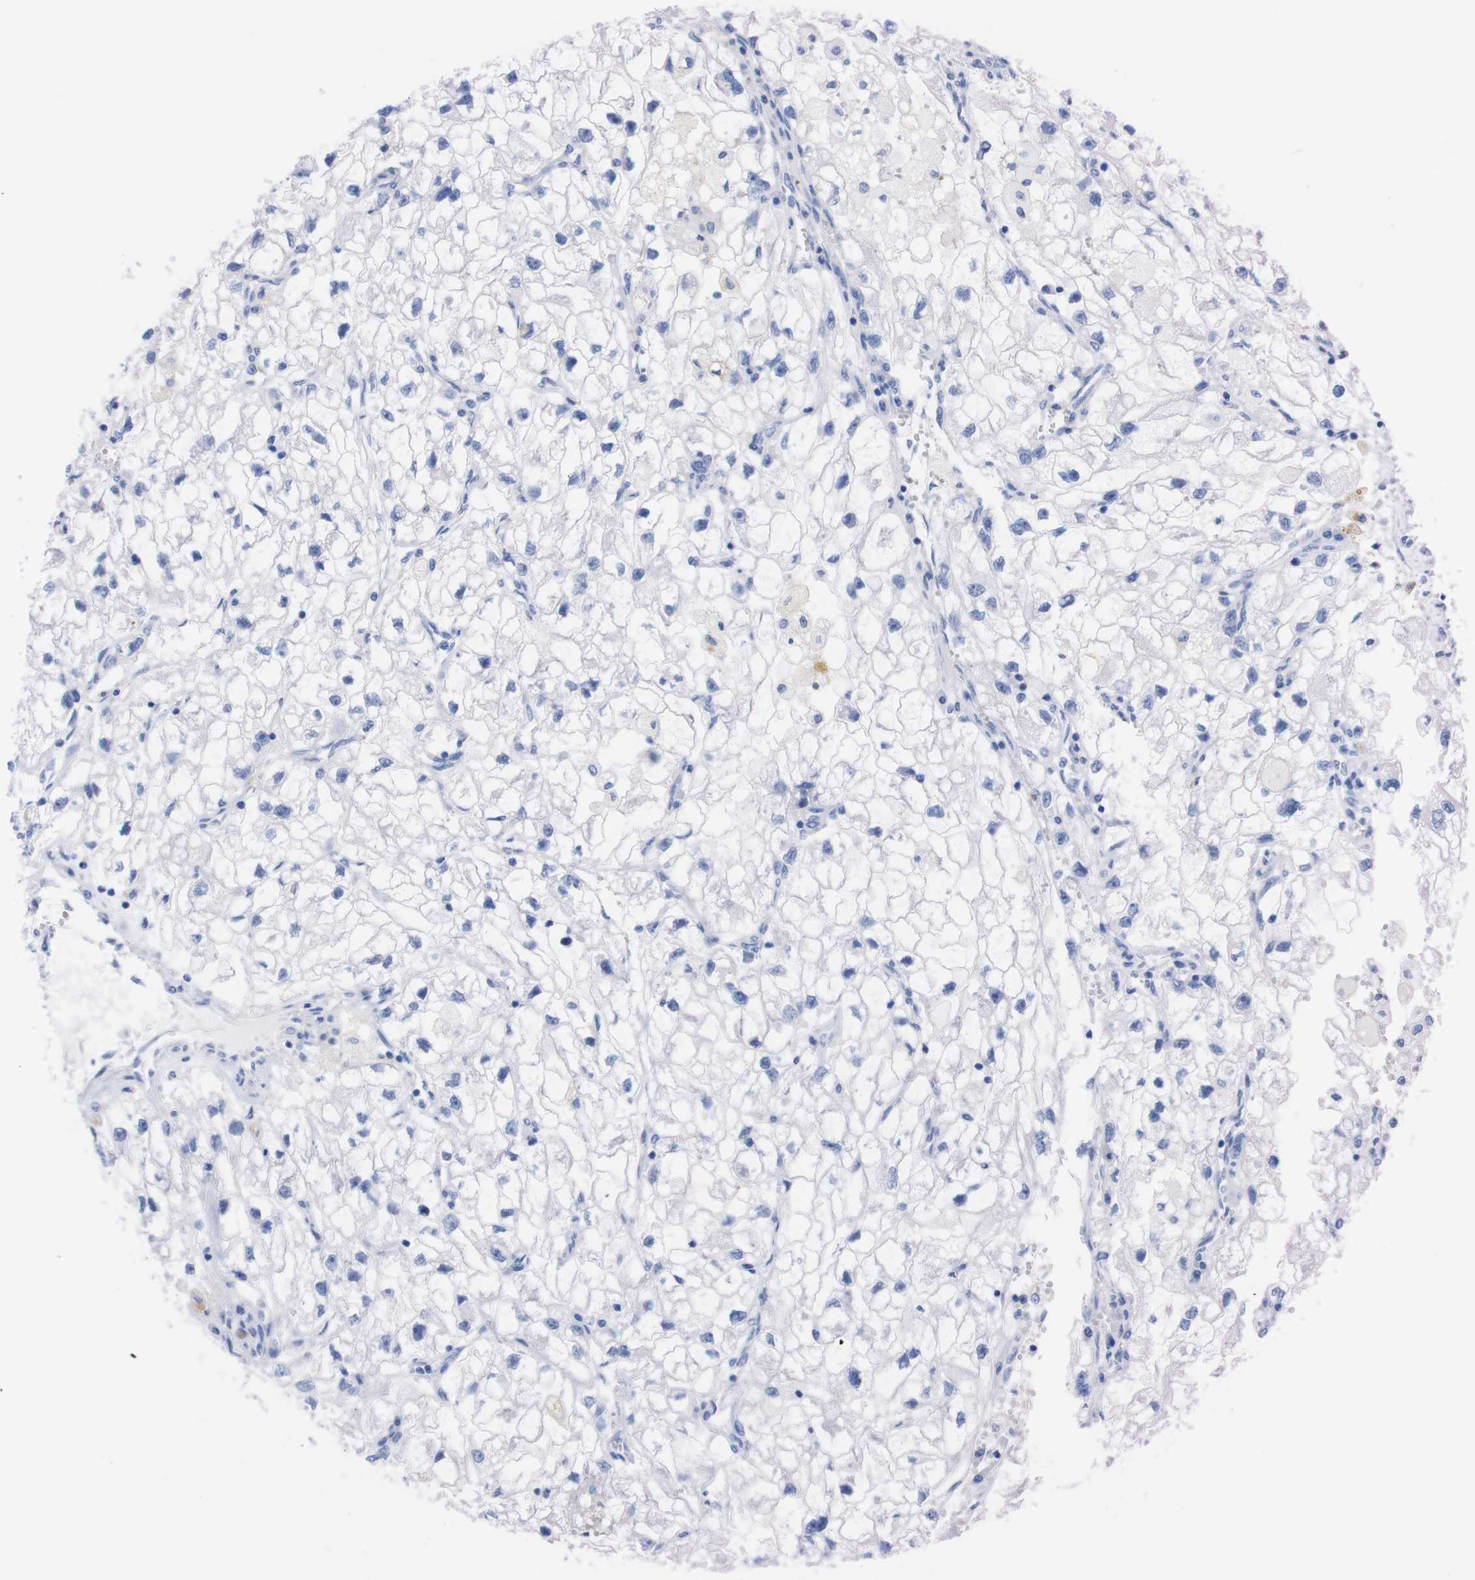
{"staining": {"intensity": "negative", "quantity": "none", "location": "none"}, "tissue": "renal cancer", "cell_type": "Tumor cells", "image_type": "cancer", "snomed": [{"axis": "morphology", "description": "Adenocarcinoma, NOS"}, {"axis": "topography", "description": "Kidney"}], "caption": "A photomicrograph of human renal cancer (adenocarcinoma) is negative for staining in tumor cells. (Immunohistochemistry, brightfield microscopy, high magnification).", "gene": "P2RY12", "patient": {"sex": "female", "age": 70}}